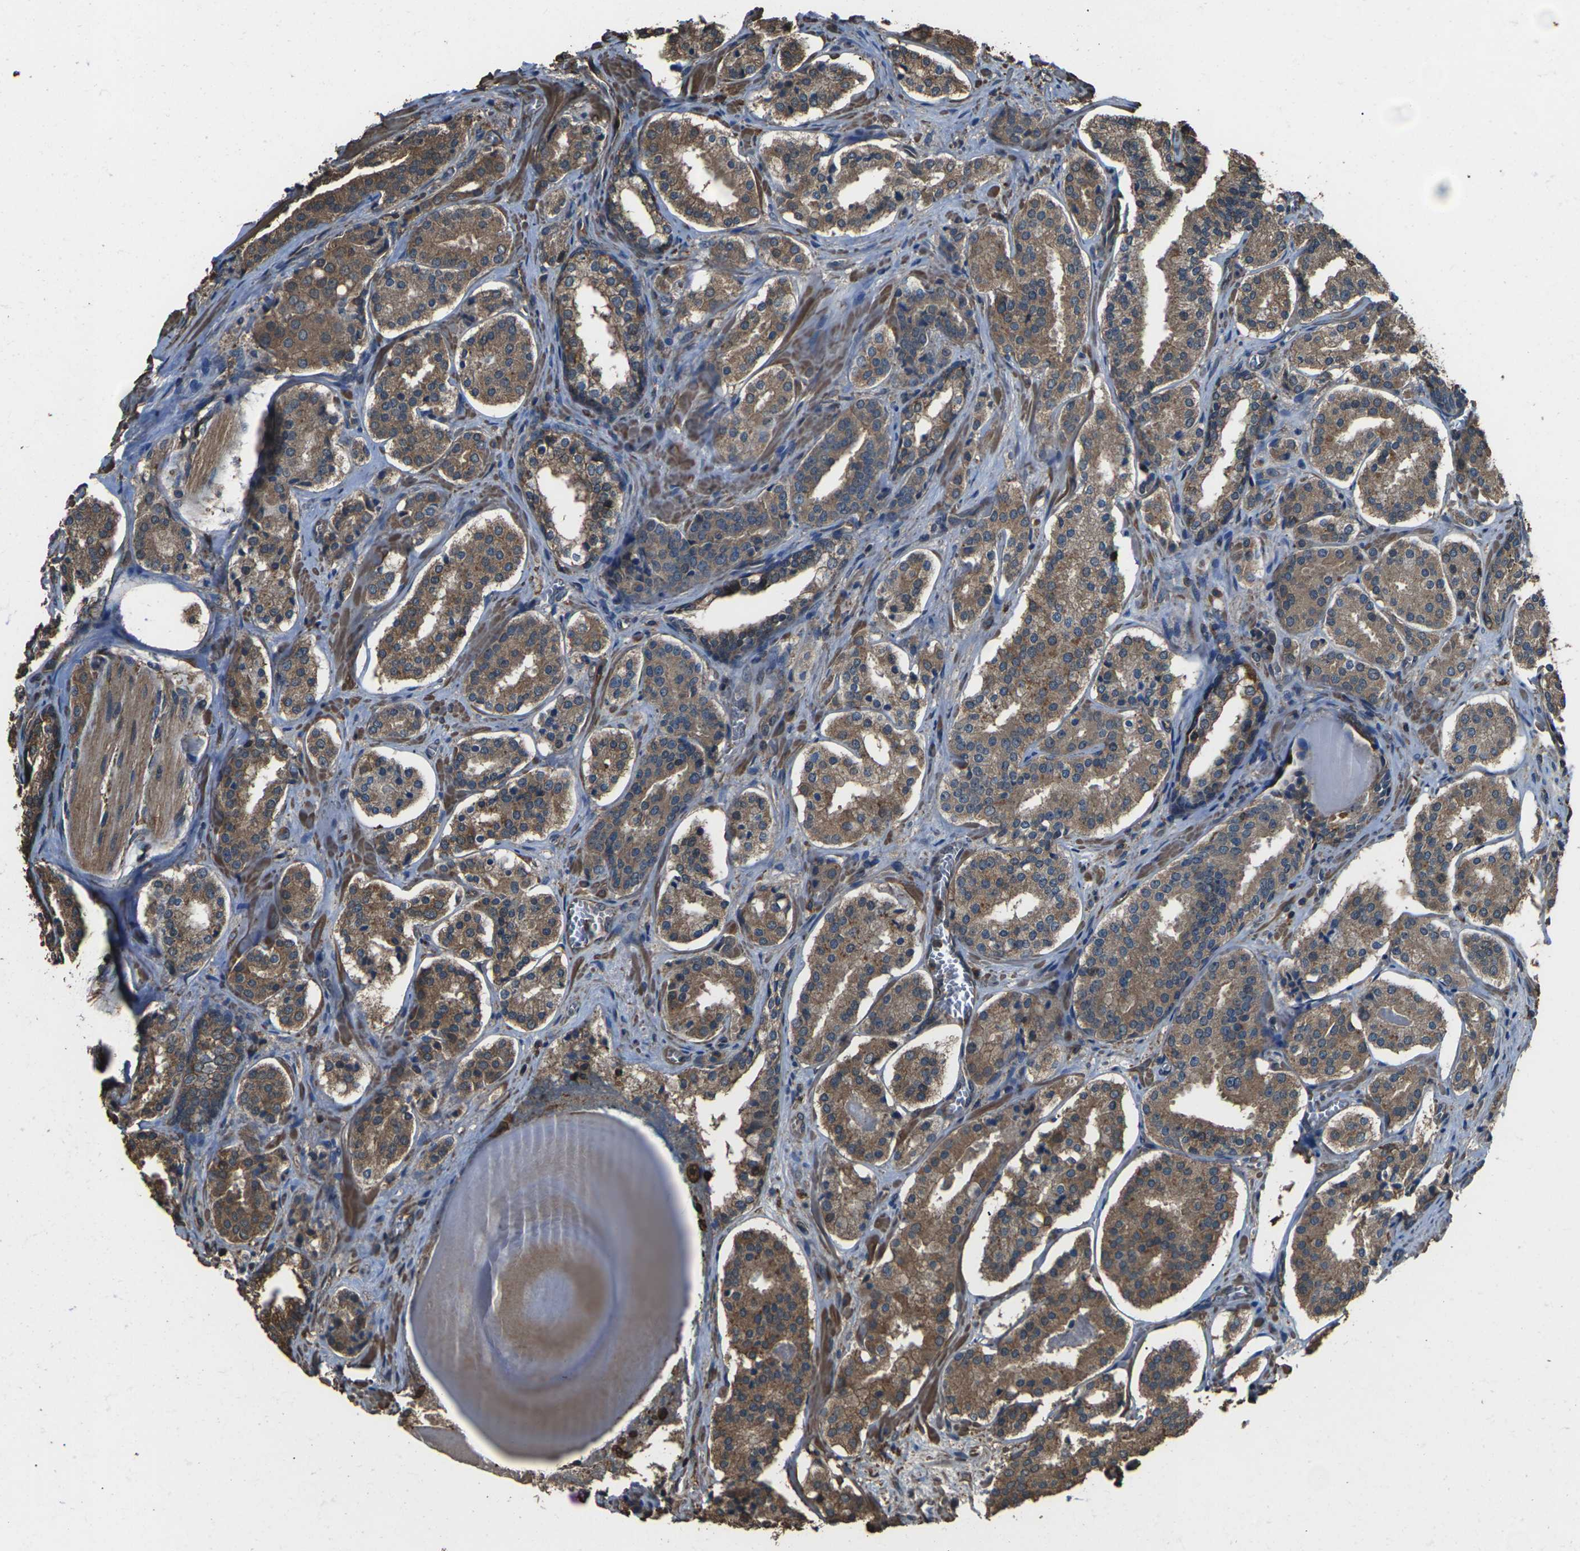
{"staining": {"intensity": "moderate", "quantity": ">75%", "location": "cytoplasmic/membranous"}, "tissue": "prostate cancer", "cell_type": "Tumor cells", "image_type": "cancer", "snomed": [{"axis": "morphology", "description": "Adenocarcinoma, High grade"}, {"axis": "topography", "description": "Prostate"}], "caption": "IHC micrograph of human prostate cancer (adenocarcinoma (high-grade)) stained for a protein (brown), which demonstrates medium levels of moderate cytoplasmic/membranous positivity in approximately >75% of tumor cells.", "gene": "DHPS", "patient": {"sex": "male", "age": 60}}